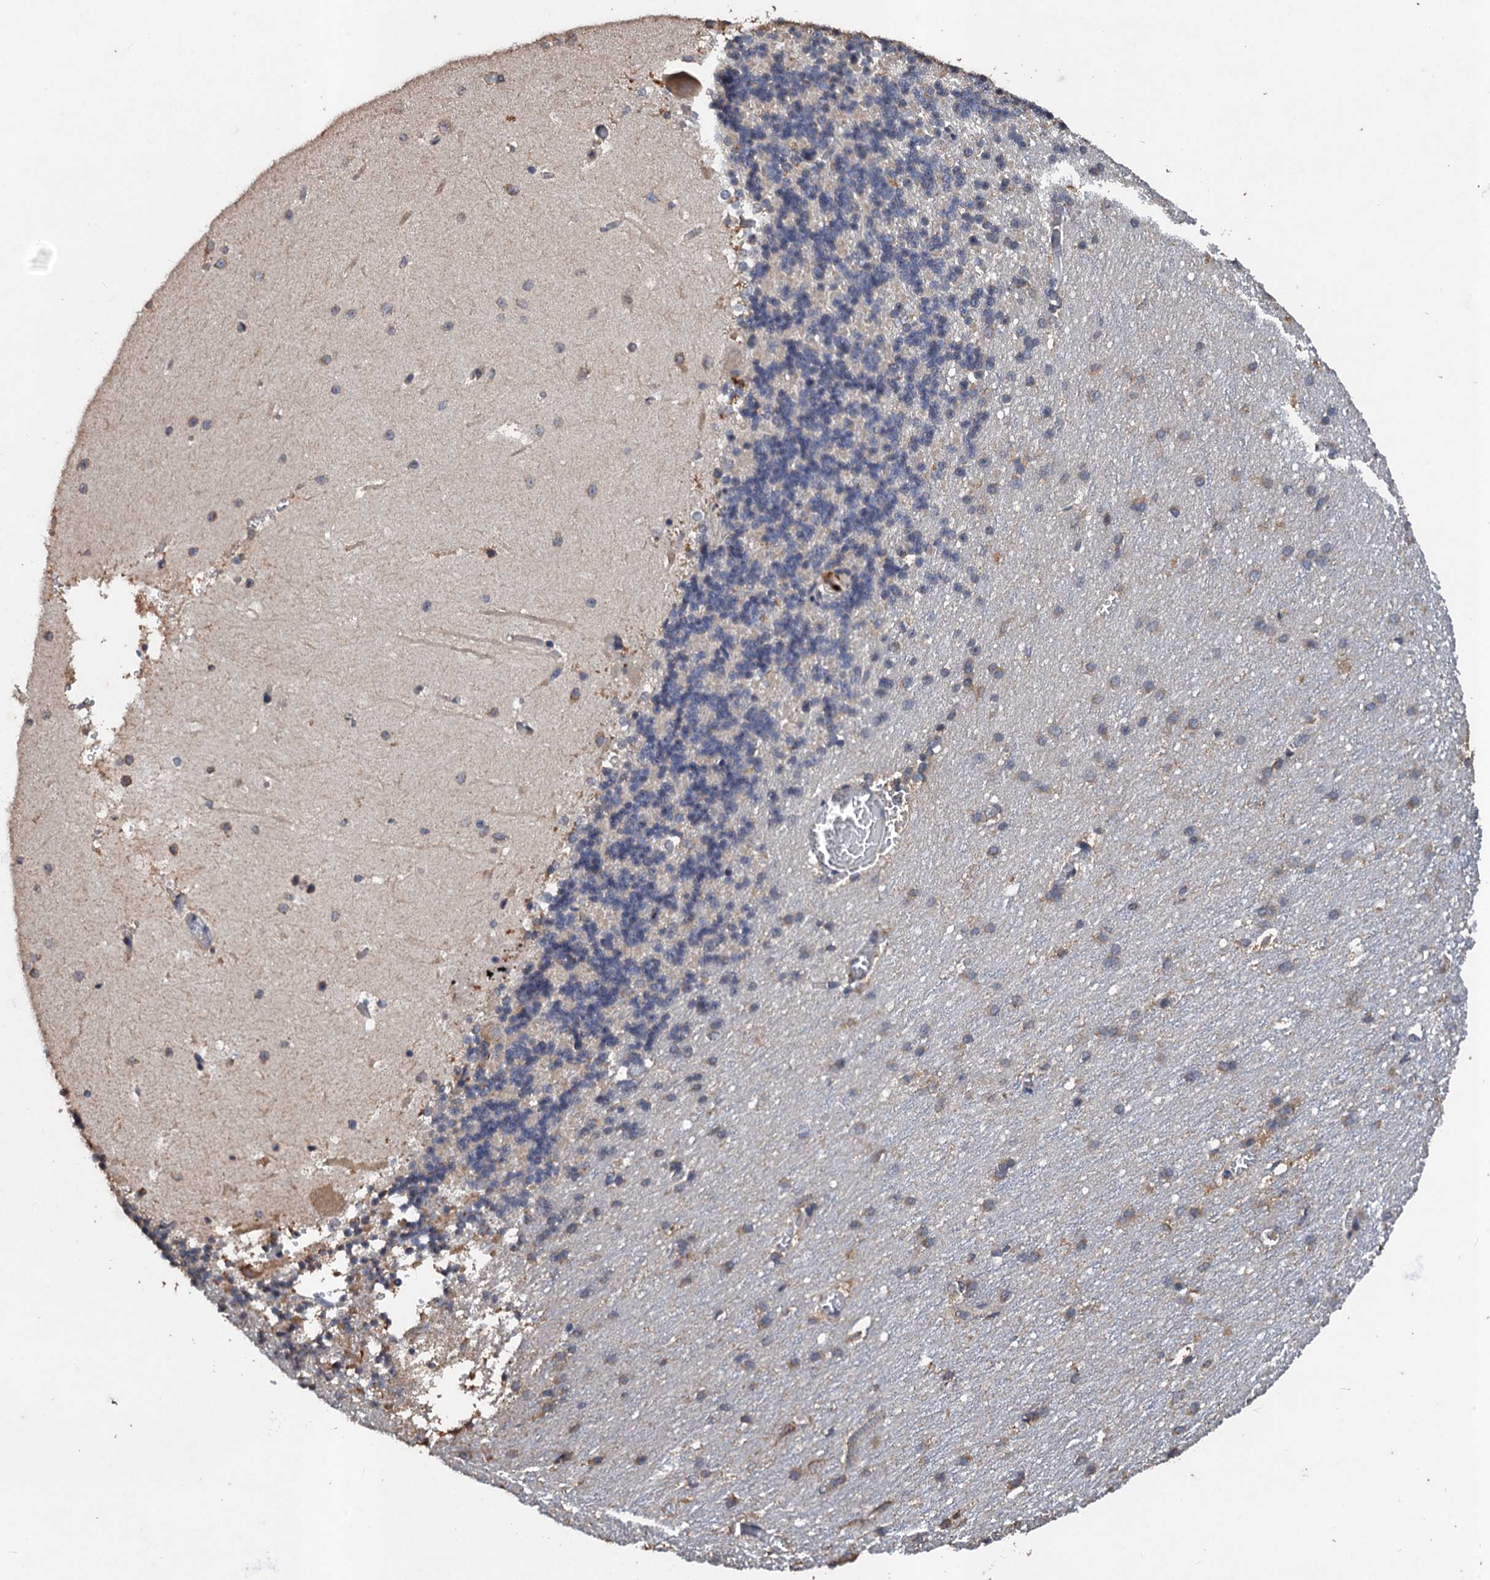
{"staining": {"intensity": "negative", "quantity": "none", "location": "none"}, "tissue": "cerebellum", "cell_type": "Cells in granular layer", "image_type": "normal", "snomed": [{"axis": "morphology", "description": "Normal tissue, NOS"}, {"axis": "topography", "description": "Cerebellum"}], "caption": "Immunohistochemical staining of benign cerebellum exhibits no significant positivity in cells in granular layer.", "gene": "SCUBE3", "patient": {"sex": "male", "age": 37}}